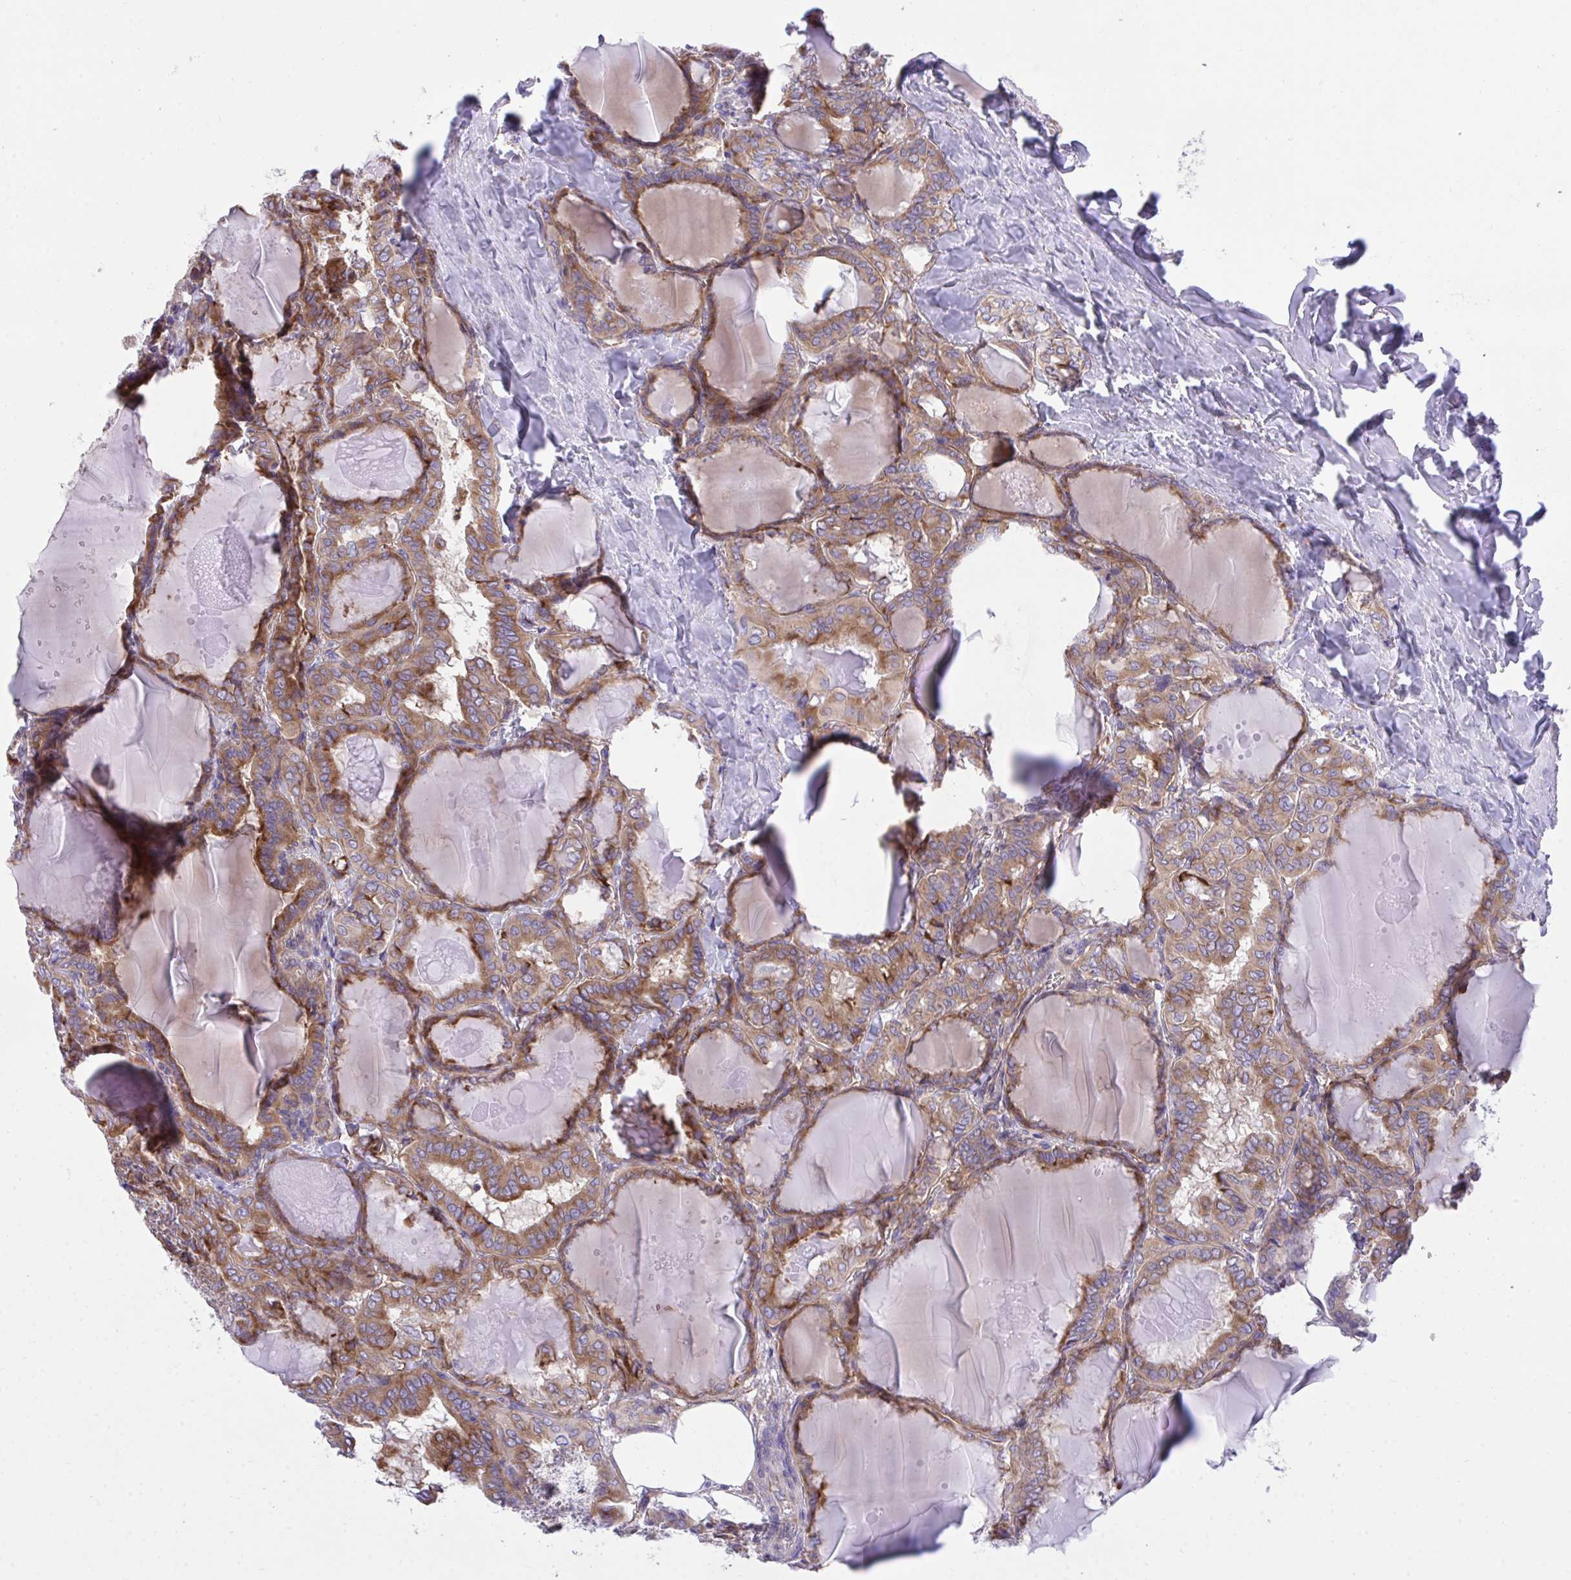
{"staining": {"intensity": "moderate", "quantity": ">75%", "location": "cytoplasmic/membranous"}, "tissue": "thyroid cancer", "cell_type": "Tumor cells", "image_type": "cancer", "snomed": [{"axis": "morphology", "description": "Papillary adenocarcinoma, NOS"}, {"axis": "topography", "description": "Thyroid gland"}], "caption": "Immunohistochemistry (IHC) staining of thyroid papillary adenocarcinoma, which shows medium levels of moderate cytoplasmic/membranous expression in about >75% of tumor cells indicating moderate cytoplasmic/membranous protein expression. The staining was performed using DAB (brown) for protein detection and nuclei were counterstained in hematoxylin (blue).", "gene": "RPS15", "patient": {"sex": "female", "age": 46}}